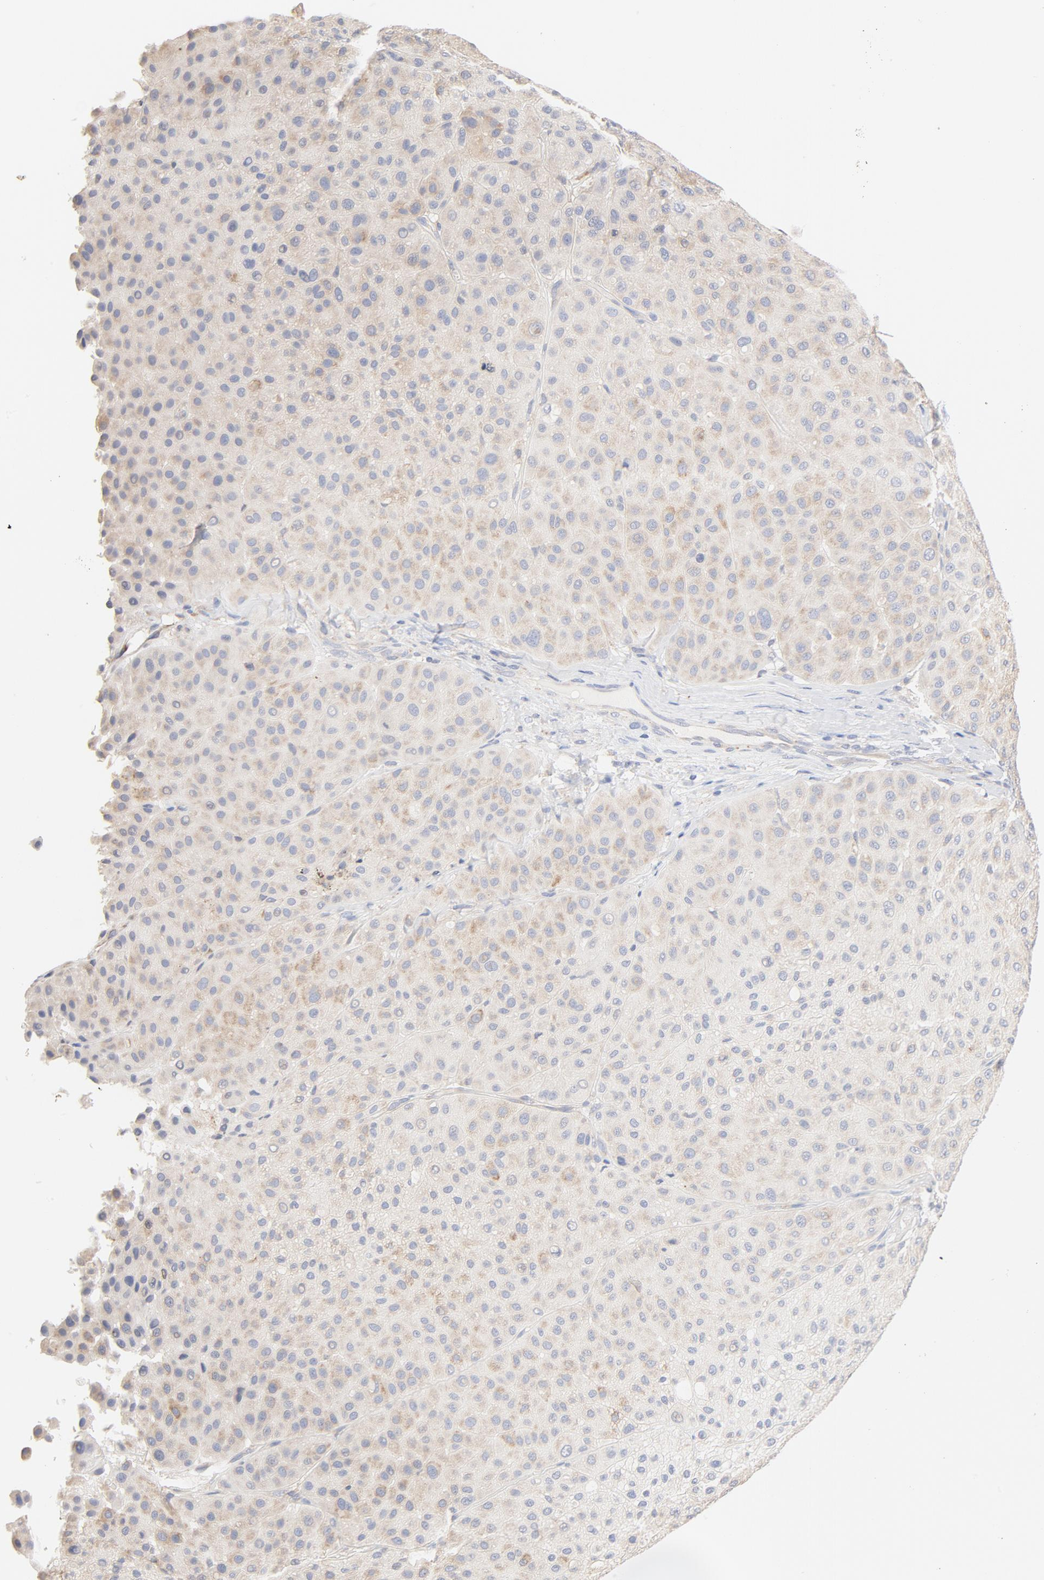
{"staining": {"intensity": "moderate", "quantity": "<25%", "location": "cytoplasmic/membranous"}, "tissue": "melanoma", "cell_type": "Tumor cells", "image_type": "cancer", "snomed": [{"axis": "morphology", "description": "Normal tissue, NOS"}, {"axis": "morphology", "description": "Malignant melanoma, Metastatic site"}, {"axis": "topography", "description": "Skin"}], "caption": "Immunohistochemistry (IHC) image of human malignant melanoma (metastatic site) stained for a protein (brown), which exhibits low levels of moderate cytoplasmic/membranous expression in about <25% of tumor cells.", "gene": "TLR4", "patient": {"sex": "male", "age": 41}}